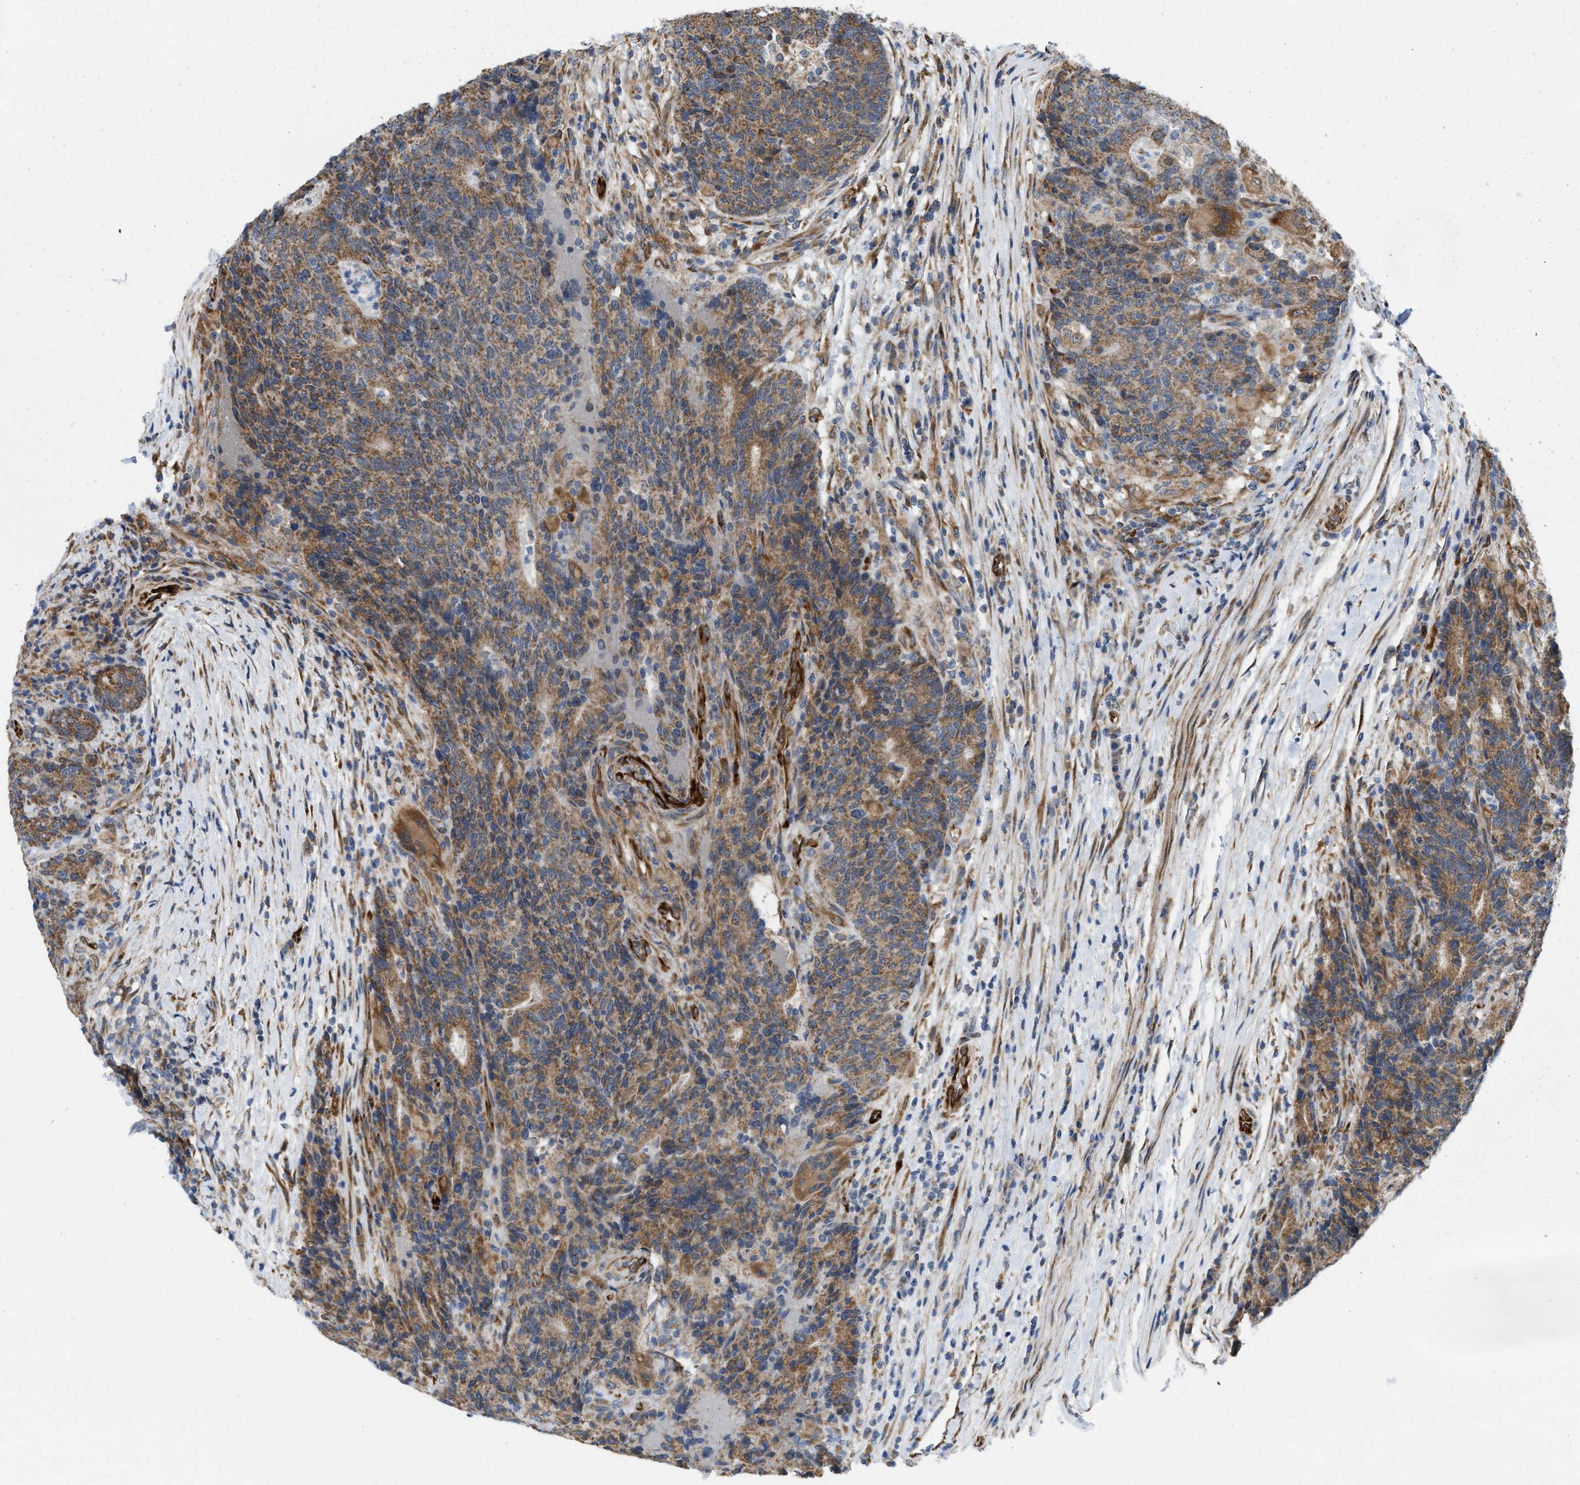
{"staining": {"intensity": "moderate", "quantity": ">75%", "location": "cytoplasmic/membranous"}, "tissue": "colorectal cancer", "cell_type": "Tumor cells", "image_type": "cancer", "snomed": [{"axis": "morphology", "description": "Normal tissue, NOS"}, {"axis": "morphology", "description": "Adenocarcinoma, NOS"}, {"axis": "topography", "description": "Colon"}], "caption": "The image shows immunohistochemical staining of colorectal cancer. There is moderate cytoplasmic/membranous staining is present in approximately >75% of tumor cells. The protein of interest is stained brown, and the nuclei are stained in blue (DAB (3,3'-diaminobenzidine) IHC with brightfield microscopy, high magnification).", "gene": "EOGT", "patient": {"sex": "female", "age": 75}}